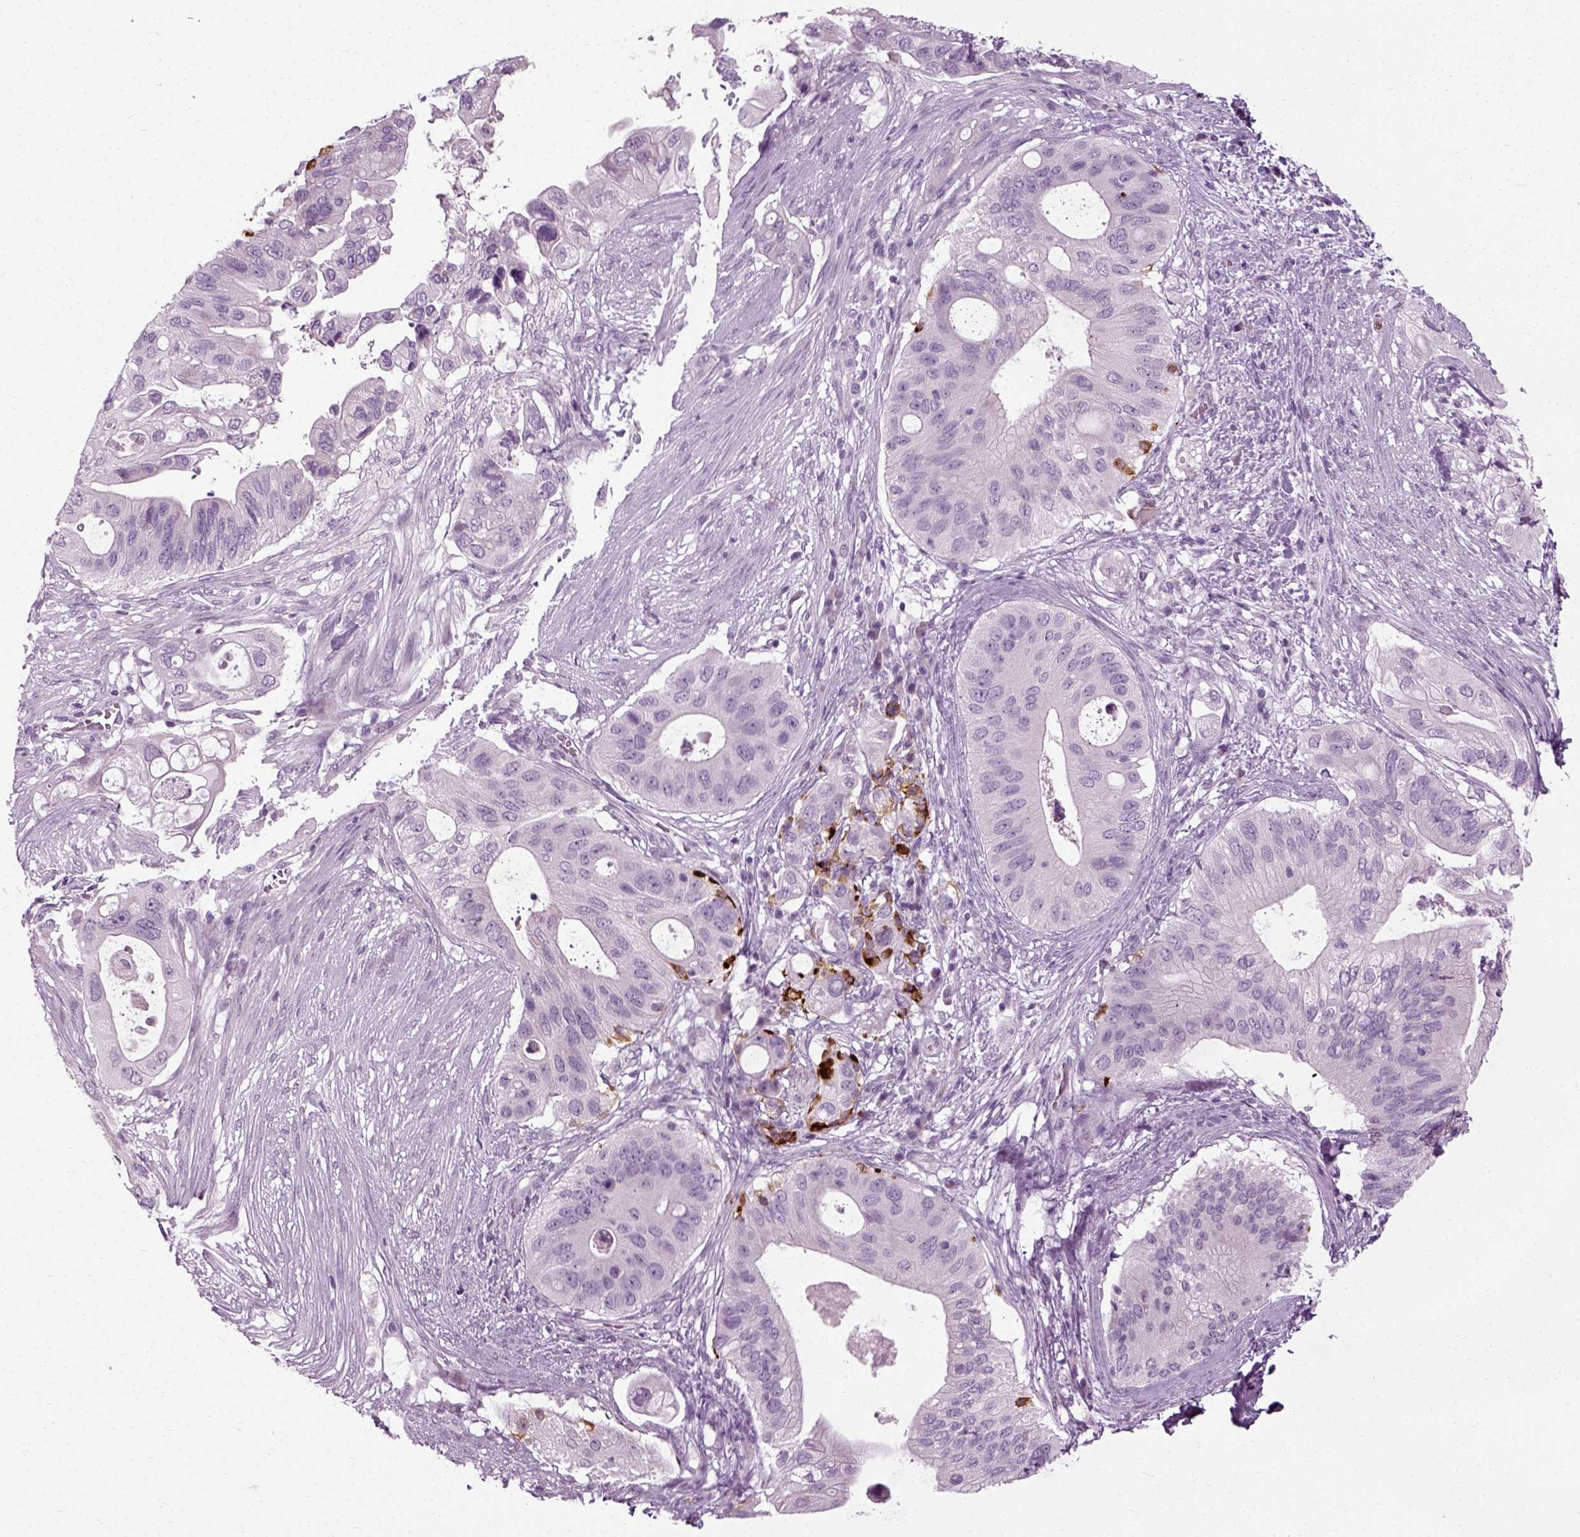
{"staining": {"intensity": "negative", "quantity": "none", "location": "none"}, "tissue": "pancreatic cancer", "cell_type": "Tumor cells", "image_type": "cancer", "snomed": [{"axis": "morphology", "description": "Adenocarcinoma, NOS"}, {"axis": "topography", "description": "Pancreas"}], "caption": "This micrograph is of pancreatic cancer stained with IHC to label a protein in brown with the nuclei are counter-stained blue. There is no expression in tumor cells. (Brightfield microscopy of DAB (3,3'-diaminobenzidine) IHC at high magnification).", "gene": "SCG5", "patient": {"sex": "female", "age": 72}}